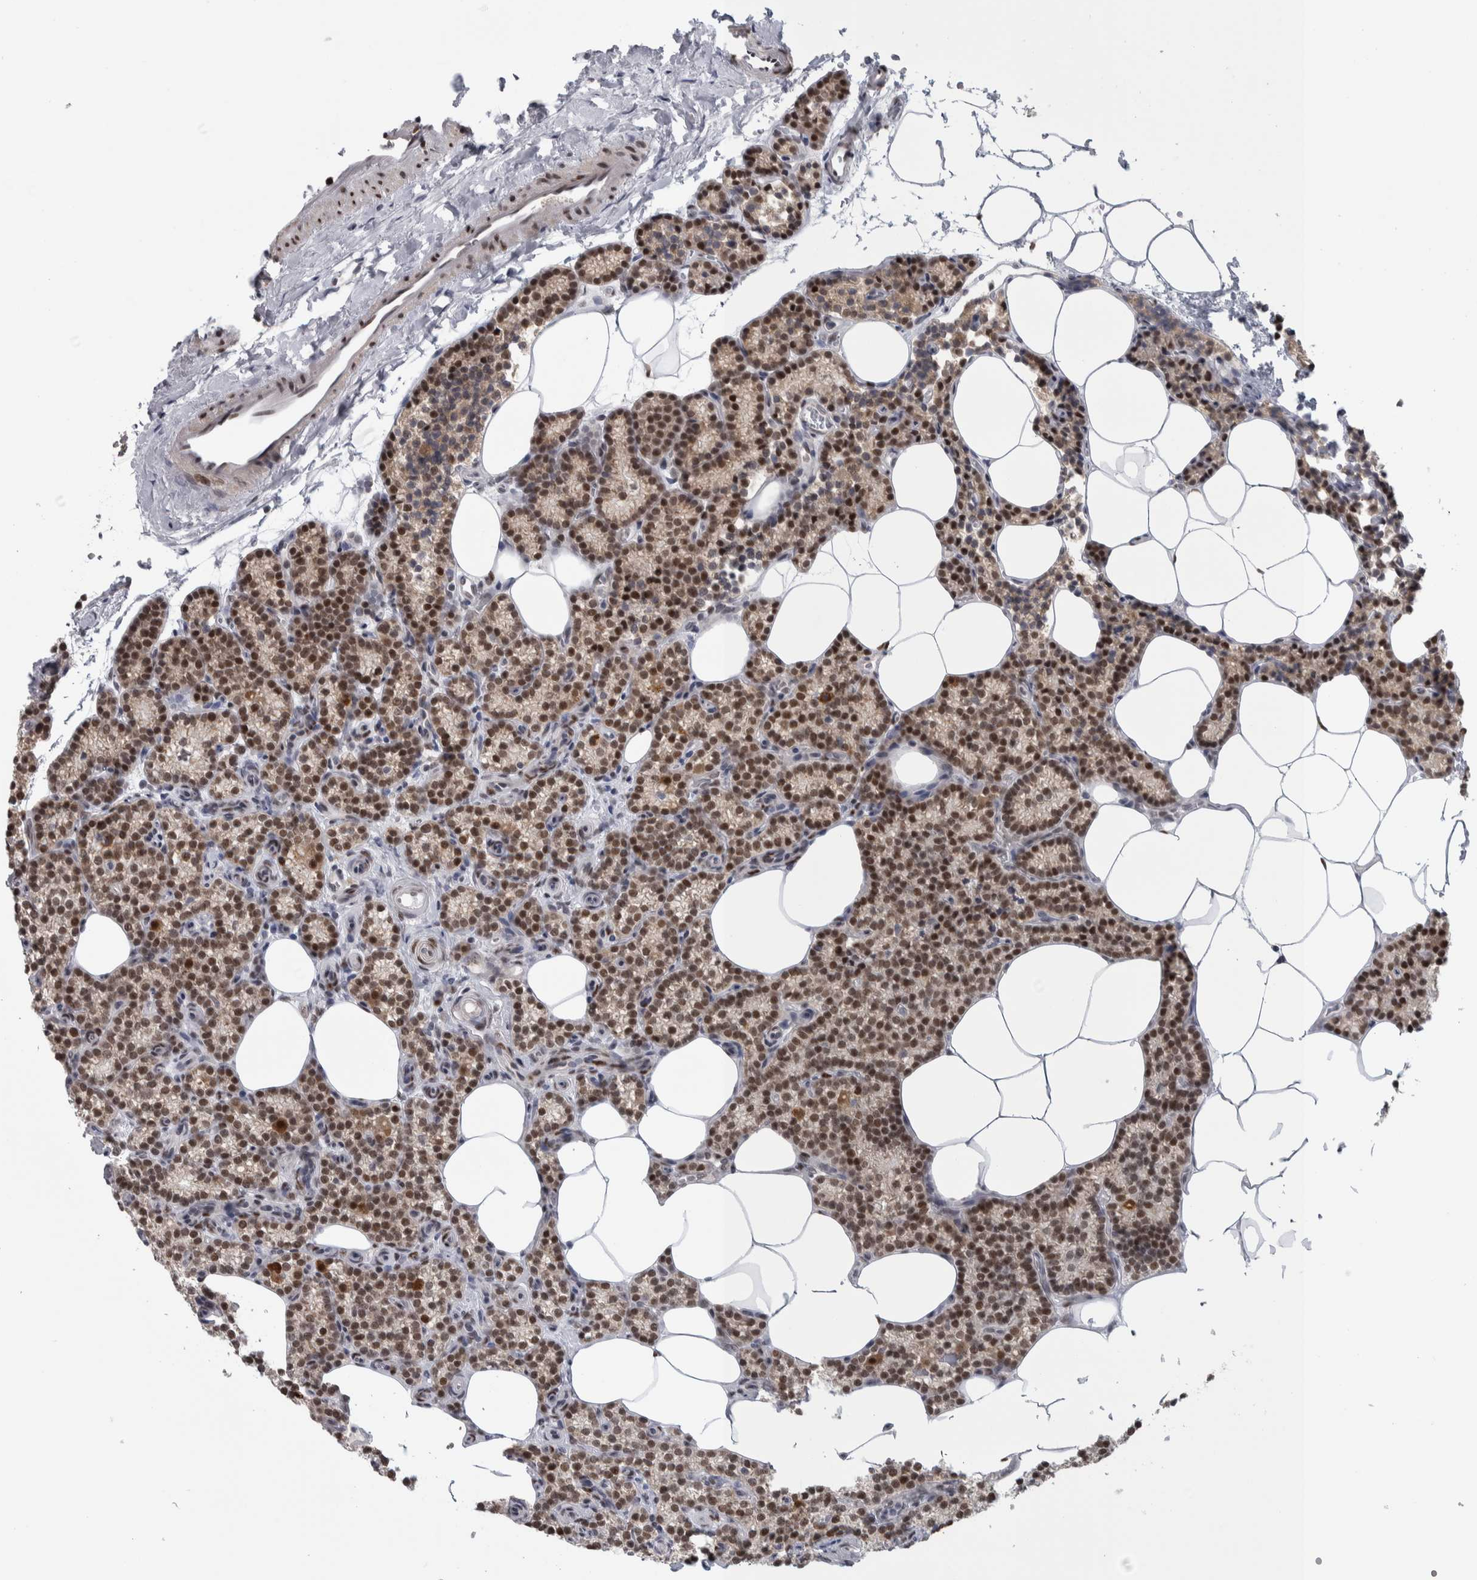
{"staining": {"intensity": "strong", "quantity": ">75%", "location": "cytoplasmic/membranous,nuclear"}, "tissue": "parathyroid gland", "cell_type": "Glandular cells", "image_type": "normal", "snomed": [{"axis": "morphology", "description": "Normal tissue, NOS"}, {"axis": "topography", "description": "Parathyroid gland"}], "caption": "A high-resolution histopathology image shows IHC staining of benign parathyroid gland, which demonstrates strong cytoplasmic/membranous,nuclear positivity in approximately >75% of glandular cells.", "gene": "HEXIM2", "patient": {"sex": "male", "age": 58}}